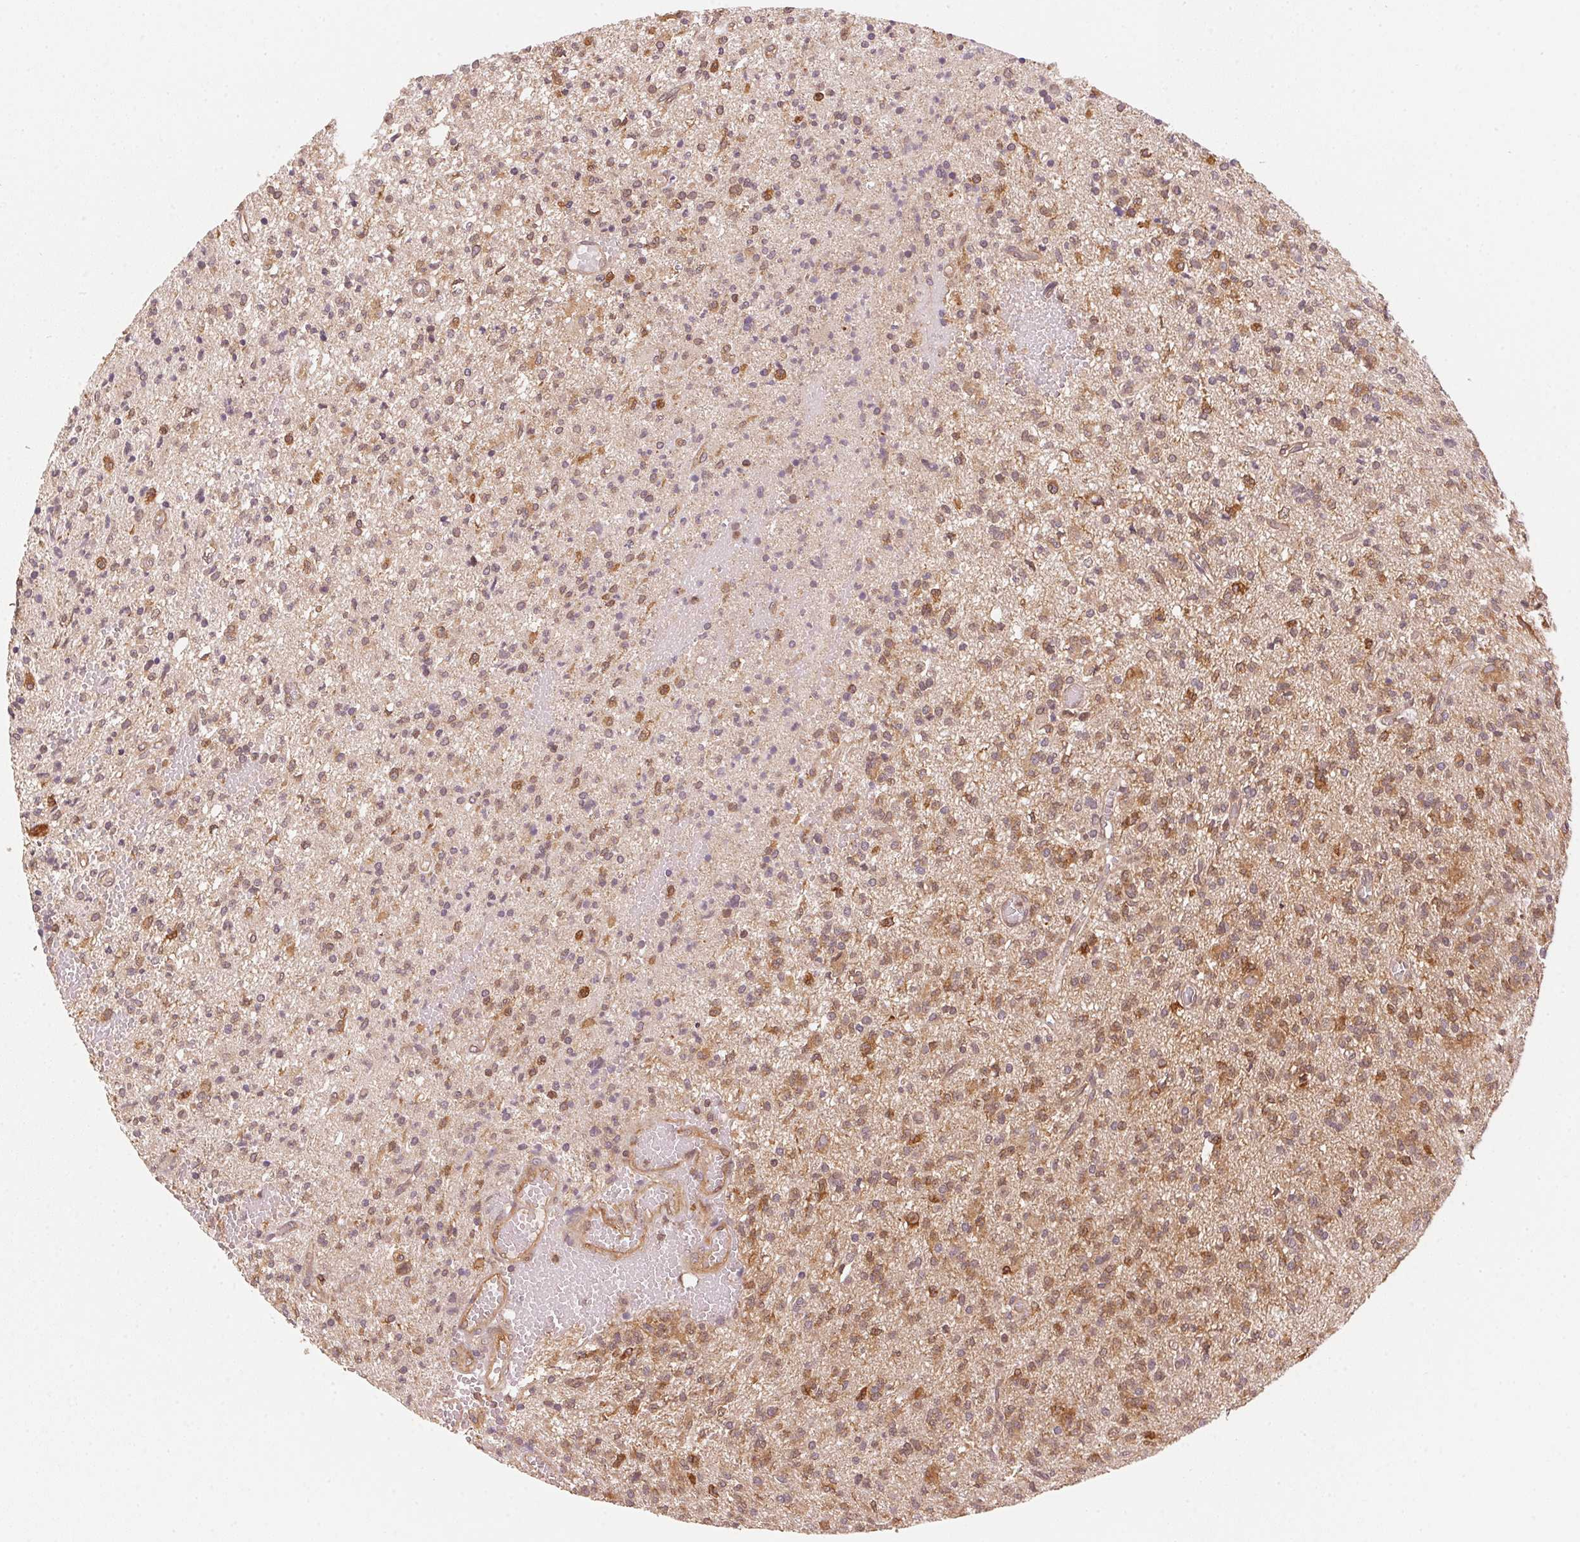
{"staining": {"intensity": "moderate", "quantity": ">75%", "location": "cytoplasmic/membranous"}, "tissue": "glioma", "cell_type": "Tumor cells", "image_type": "cancer", "snomed": [{"axis": "morphology", "description": "Glioma, malignant, Low grade"}, {"axis": "topography", "description": "Brain"}], "caption": "Immunohistochemical staining of glioma demonstrates medium levels of moderate cytoplasmic/membranous protein staining in about >75% of tumor cells.", "gene": "STRN4", "patient": {"sex": "male", "age": 64}}